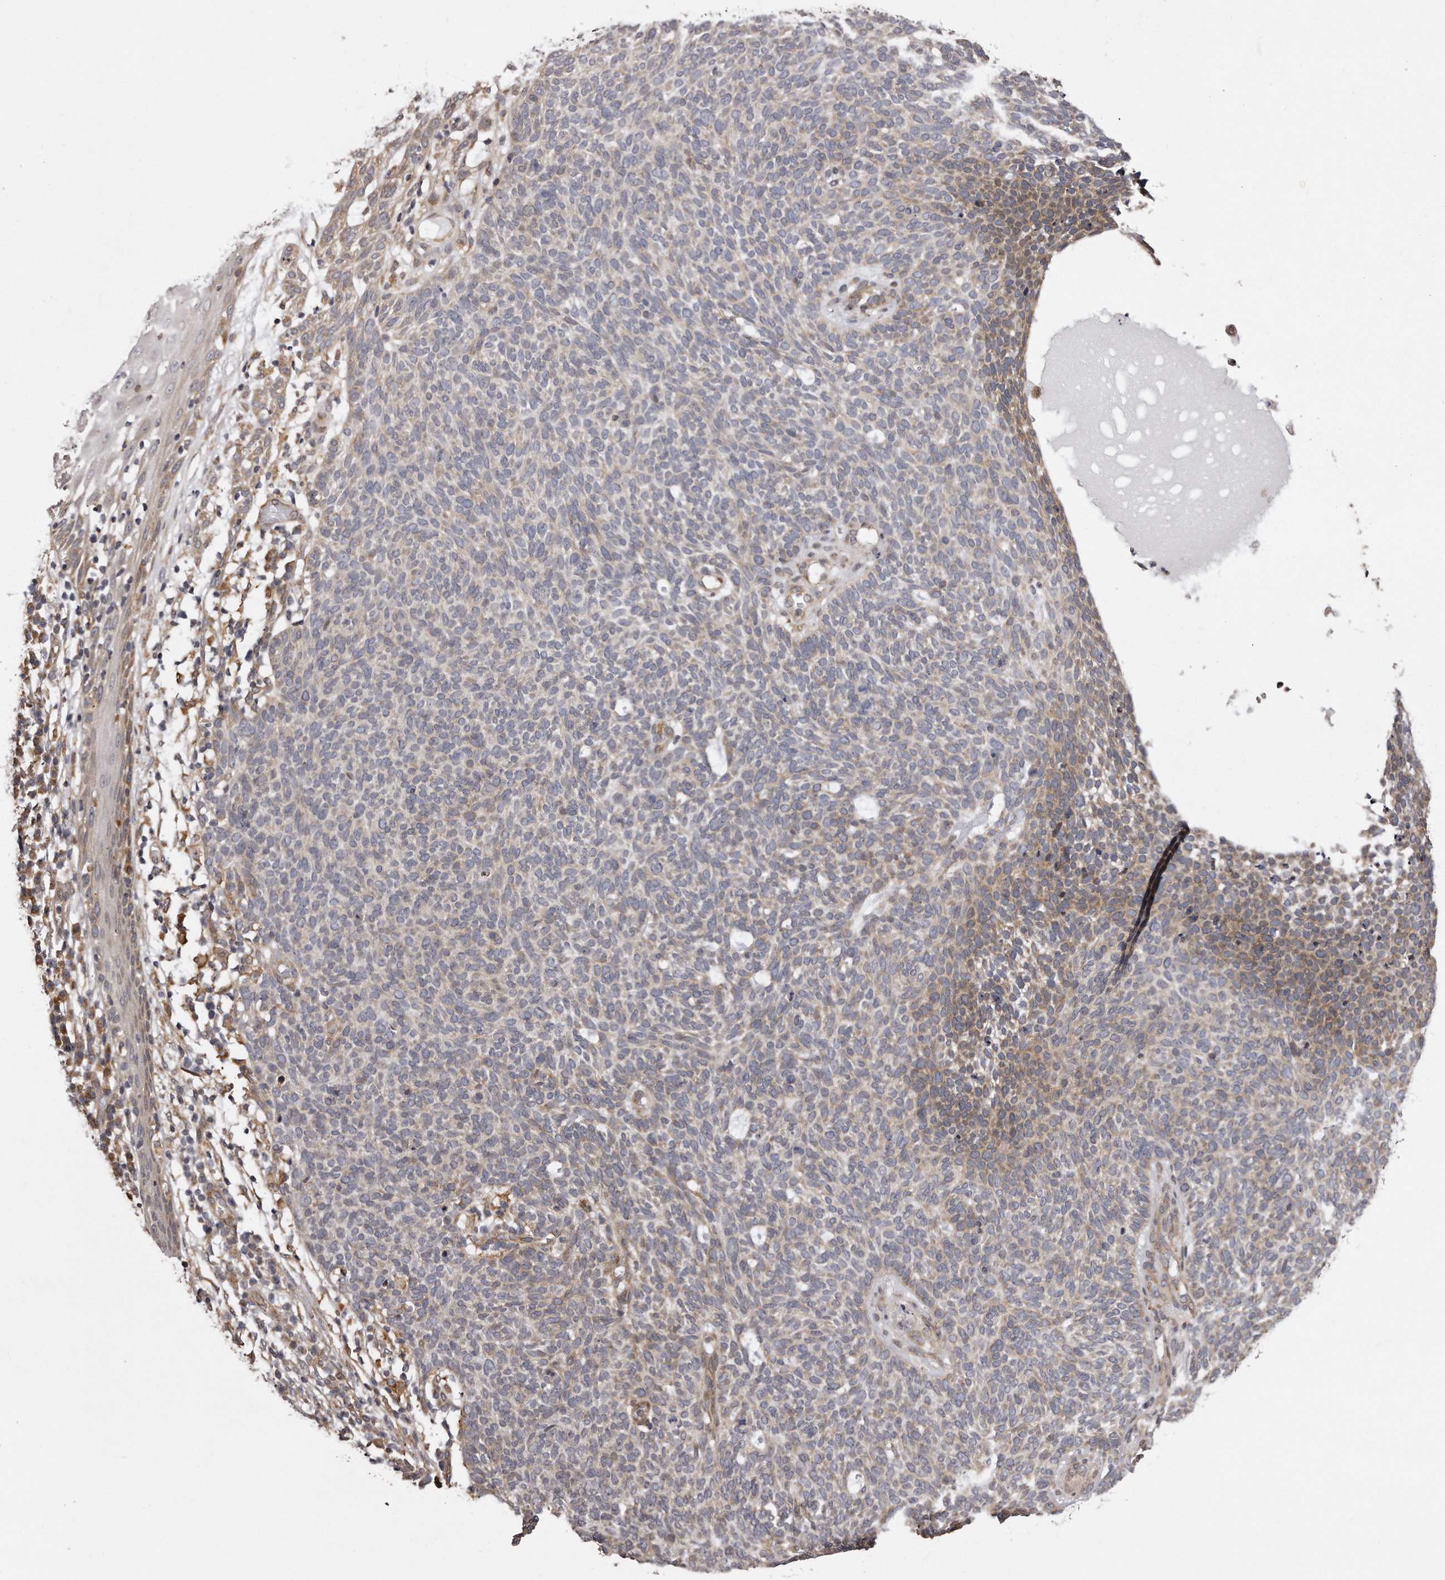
{"staining": {"intensity": "moderate", "quantity": "<25%", "location": "cytoplasmic/membranous"}, "tissue": "skin cancer", "cell_type": "Tumor cells", "image_type": "cancer", "snomed": [{"axis": "morphology", "description": "Squamous cell carcinoma, NOS"}, {"axis": "topography", "description": "Skin"}], "caption": "Immunohistochemical staining of squamous cell carcinoma (skin) shows moderate cytoplasmic/membranous protein positivity in about <25% of tumor cells.", "gene": "TRAPPC14", "patient": {"sex": "female", "age": 90}}